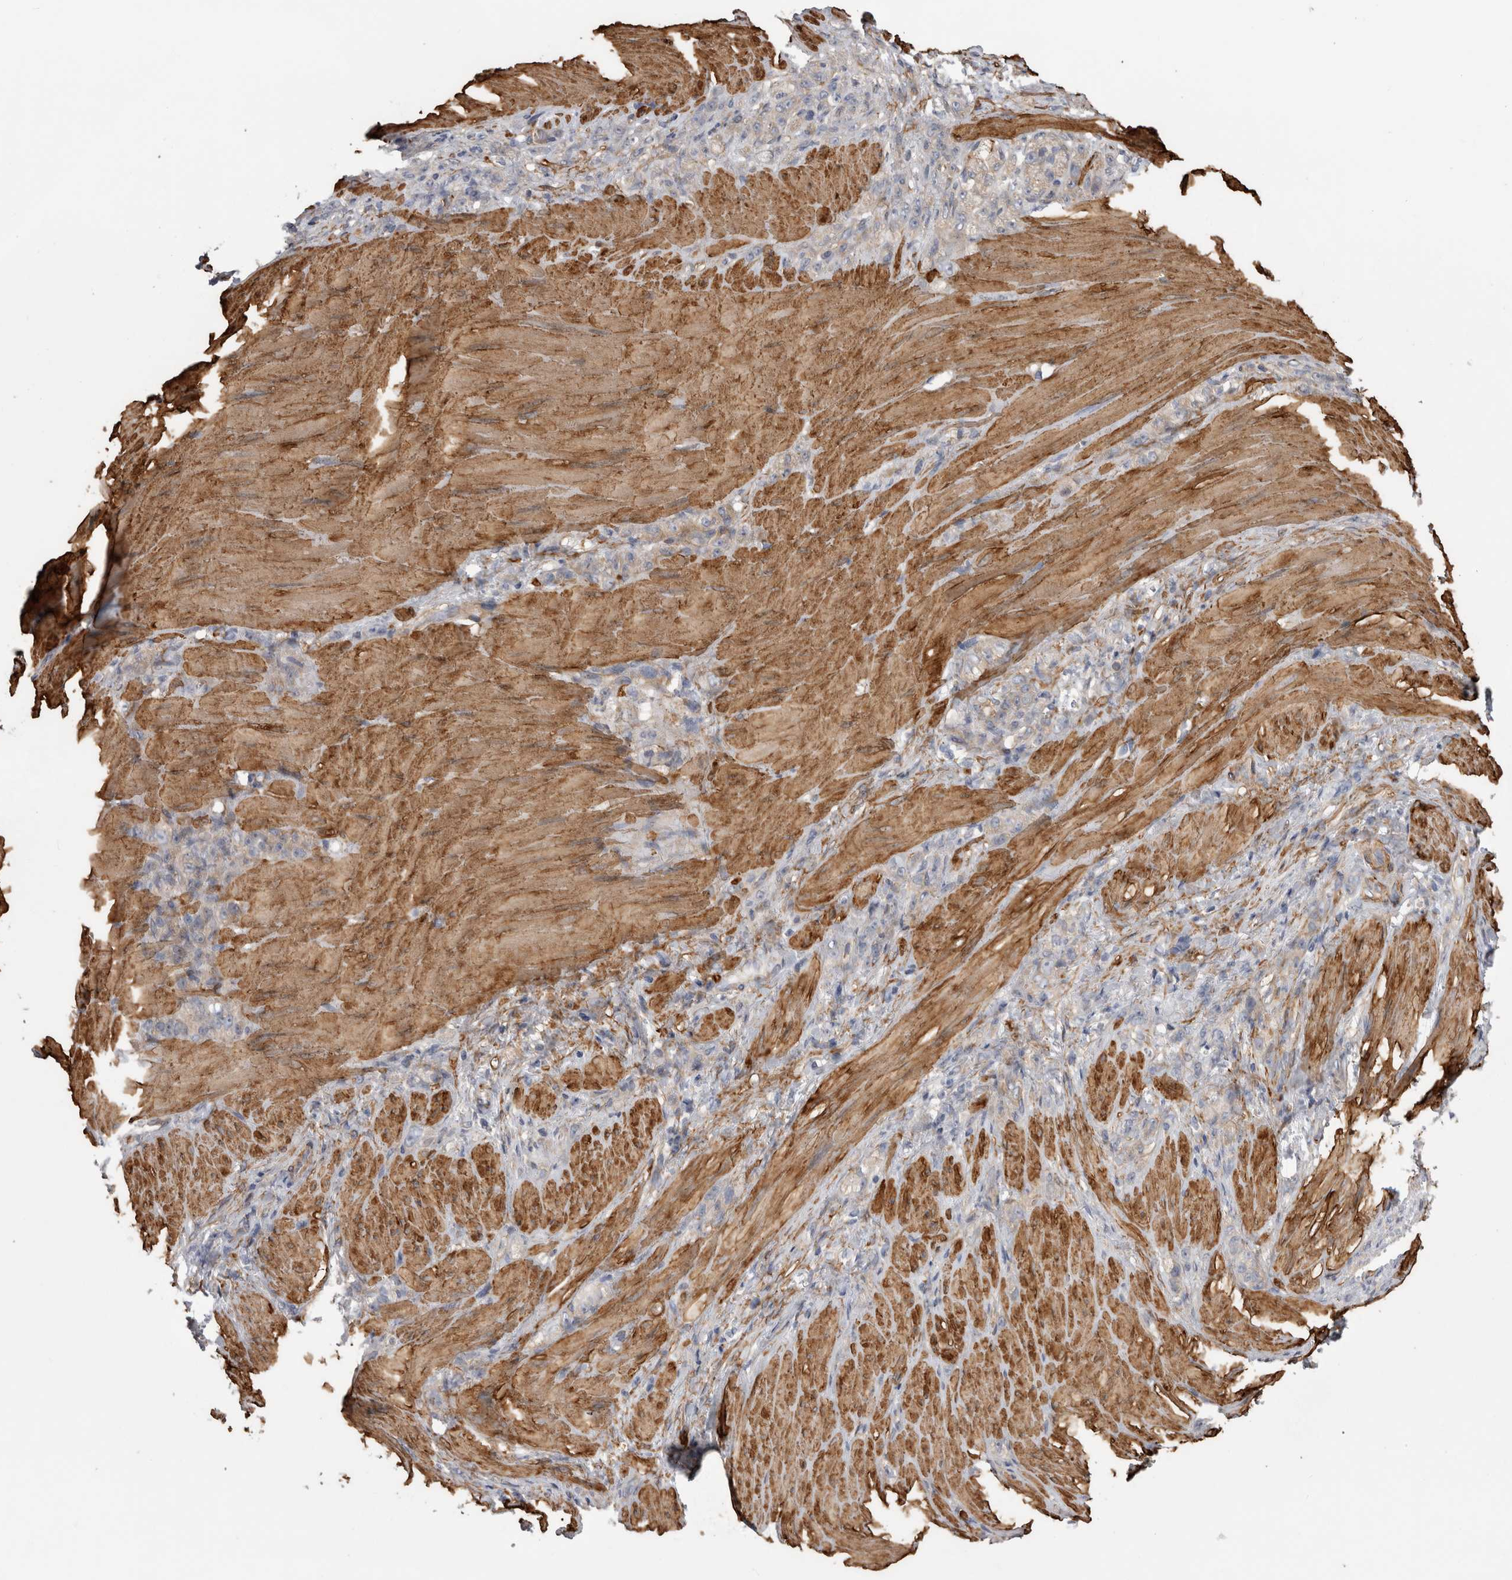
{"staining": {"intensity": "negative", "quantity": "none", "location": "none"}, "tissue": "stomach cancer", "cell_type": "Tumor cells", "image_type": "cancer", "snomed": [{"axis": "morphology", "description": "Normal tissue, NOS"}, {"axis": "morphology", "description": "Adenocarcinoma, NOS"}, {"axis": "topography", "description": "Stomach"}], "caption": "Stomach adenocarcinoma stained for a protein using immunohistochemistry shows no expression tumor cells.", "gene": "EPRS1", "patient": {"sex": "male", "age": 82}}